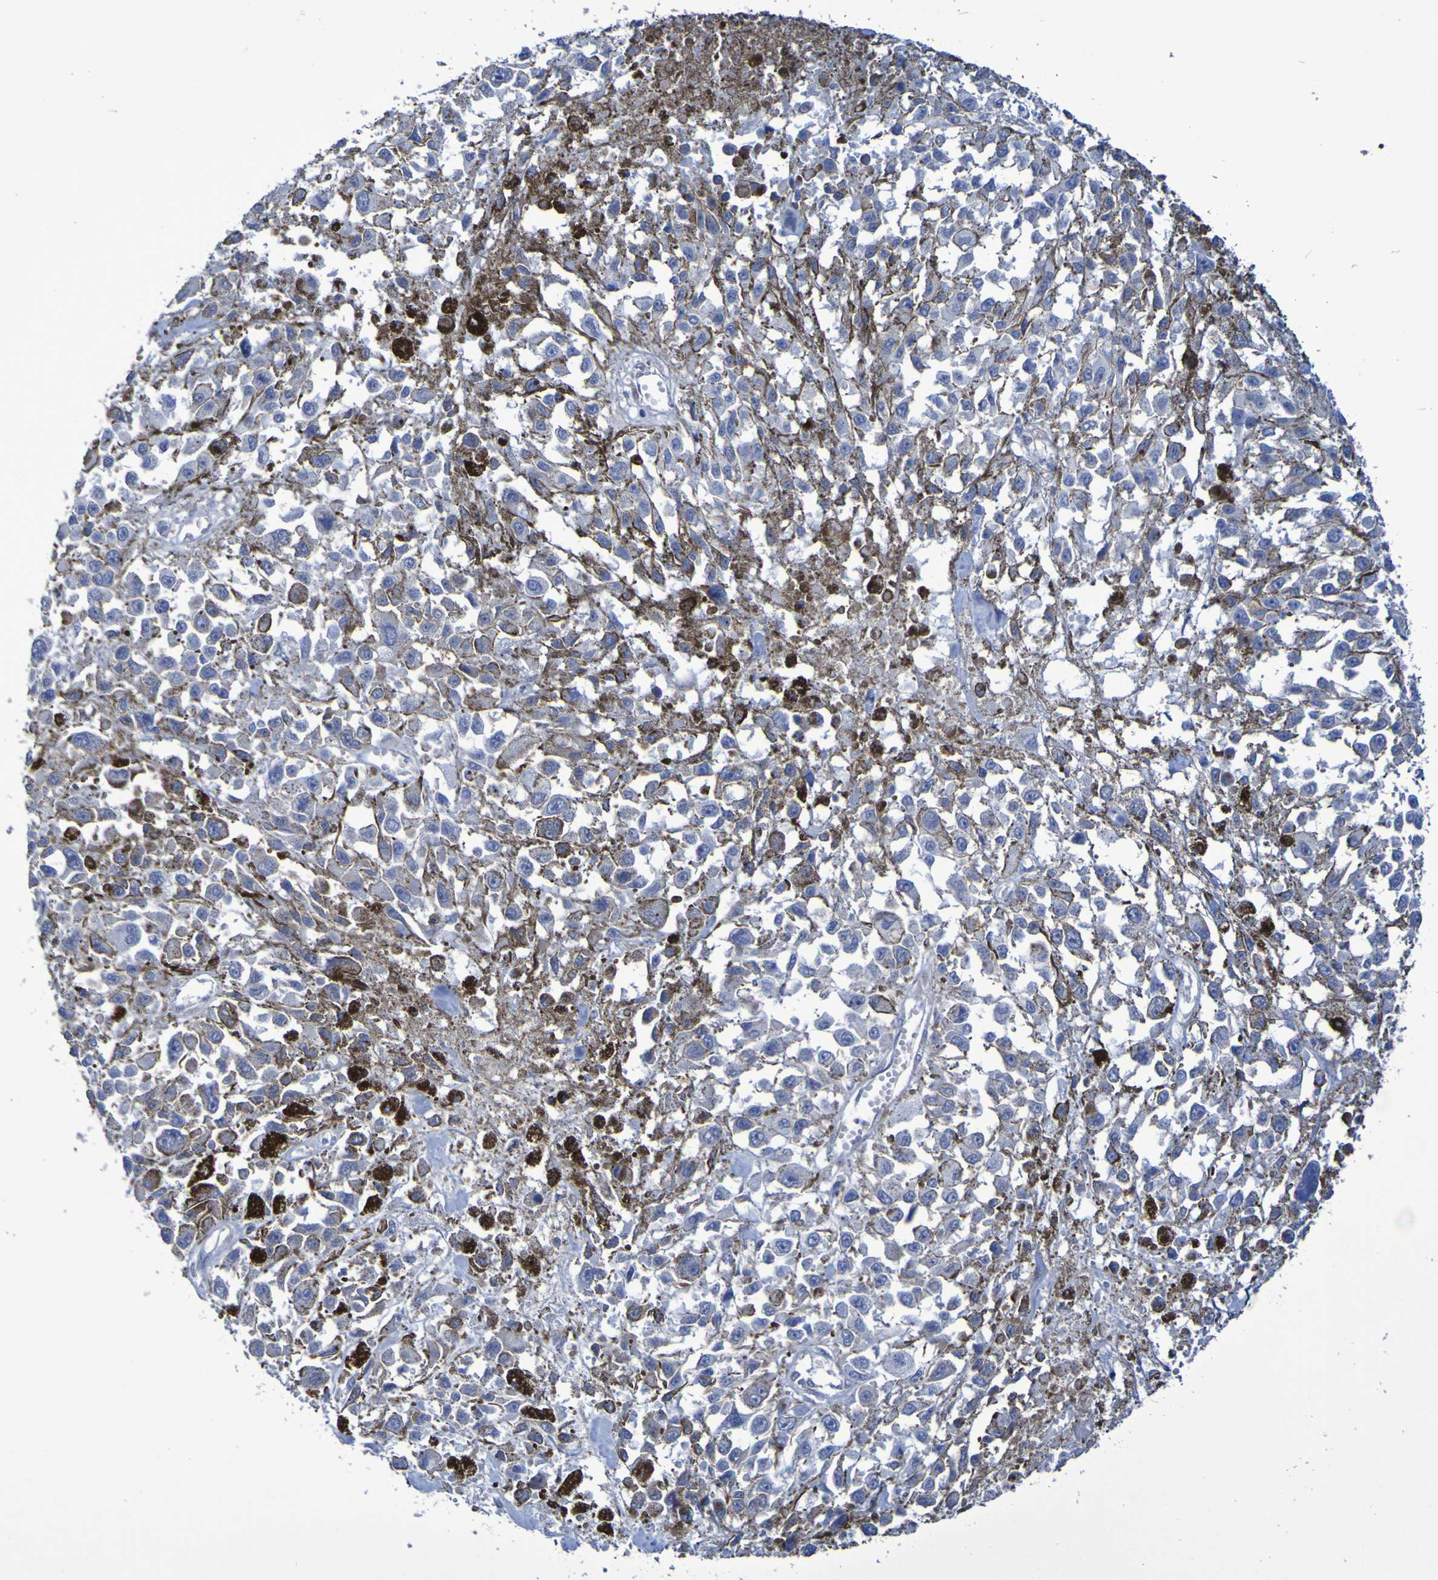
{"staining": {"intensity": "negative", "quantity": "none", "location": "none"}, "tissue": "melanoma", "cell_type": "Tumor cells", "image_type": "cancer", "snomed": [{"axis": "morphology", "description": "Malignant melanoma, Metastatic site"}, {"axis": "topography", "description": "Lymph node"}], "caption": "Immunohistochemical staining of melanoma reveals no significant positivity in tumor cells.", "gene": "LPP", "patient": {"sex": "male", "age": 59}}